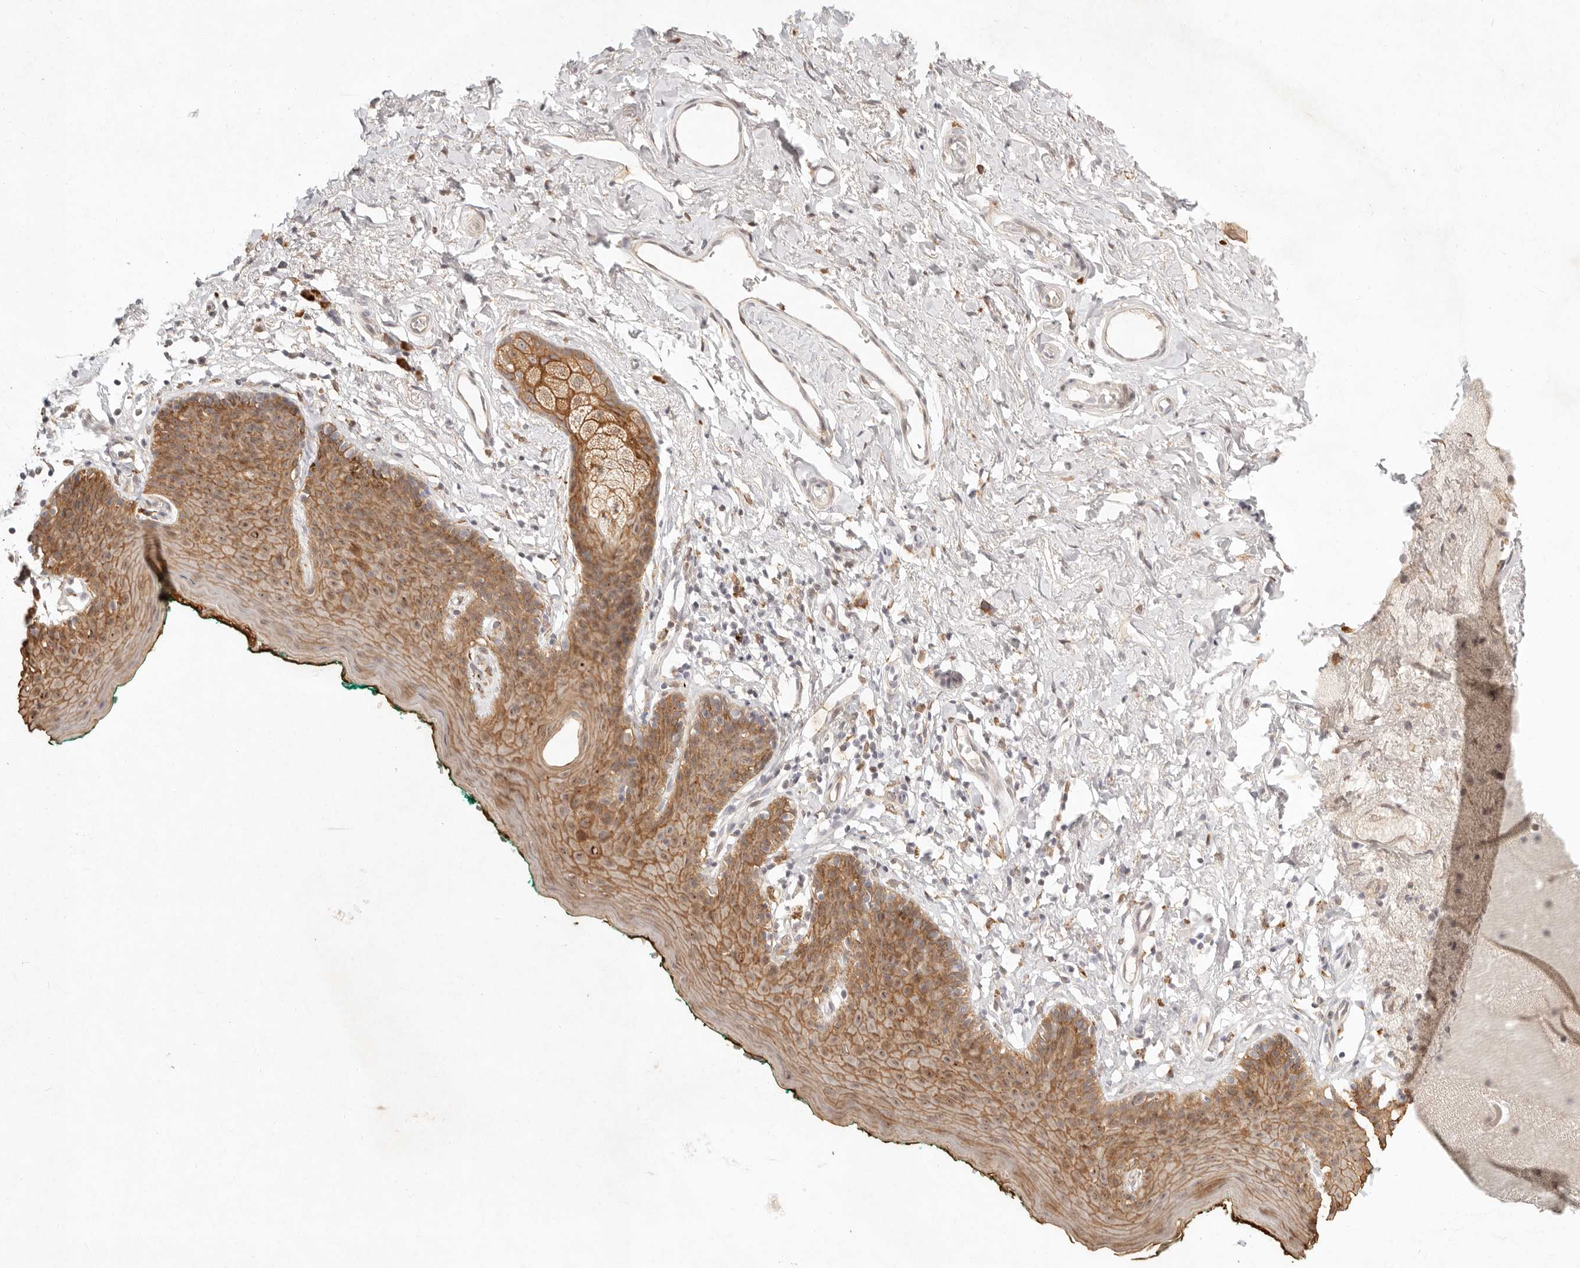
{"staining": {"intensity": "strong", "quantity": ">75%", "location": "cytoplasmic/membranous"}, "tissue": "skin", "cell_type": "Epidermal cells", "image_type": "normal", "snomed": [{"axis": "morphology", "description": "Normal tissue, NOS"}, {"axis": "topography", "description": "Vulva"}], "caption": "This histopathology image demonstrates unremarkable skin stained with immunohistochemistry (IHC) to label a protein in brown. The cytoplasmic/membranous of epidermal cells show strong positivity for the protein. Nuclei are counter-stained blue.", "gene": "C1orf127", "patient": {"sex": "female", "age": 66}}